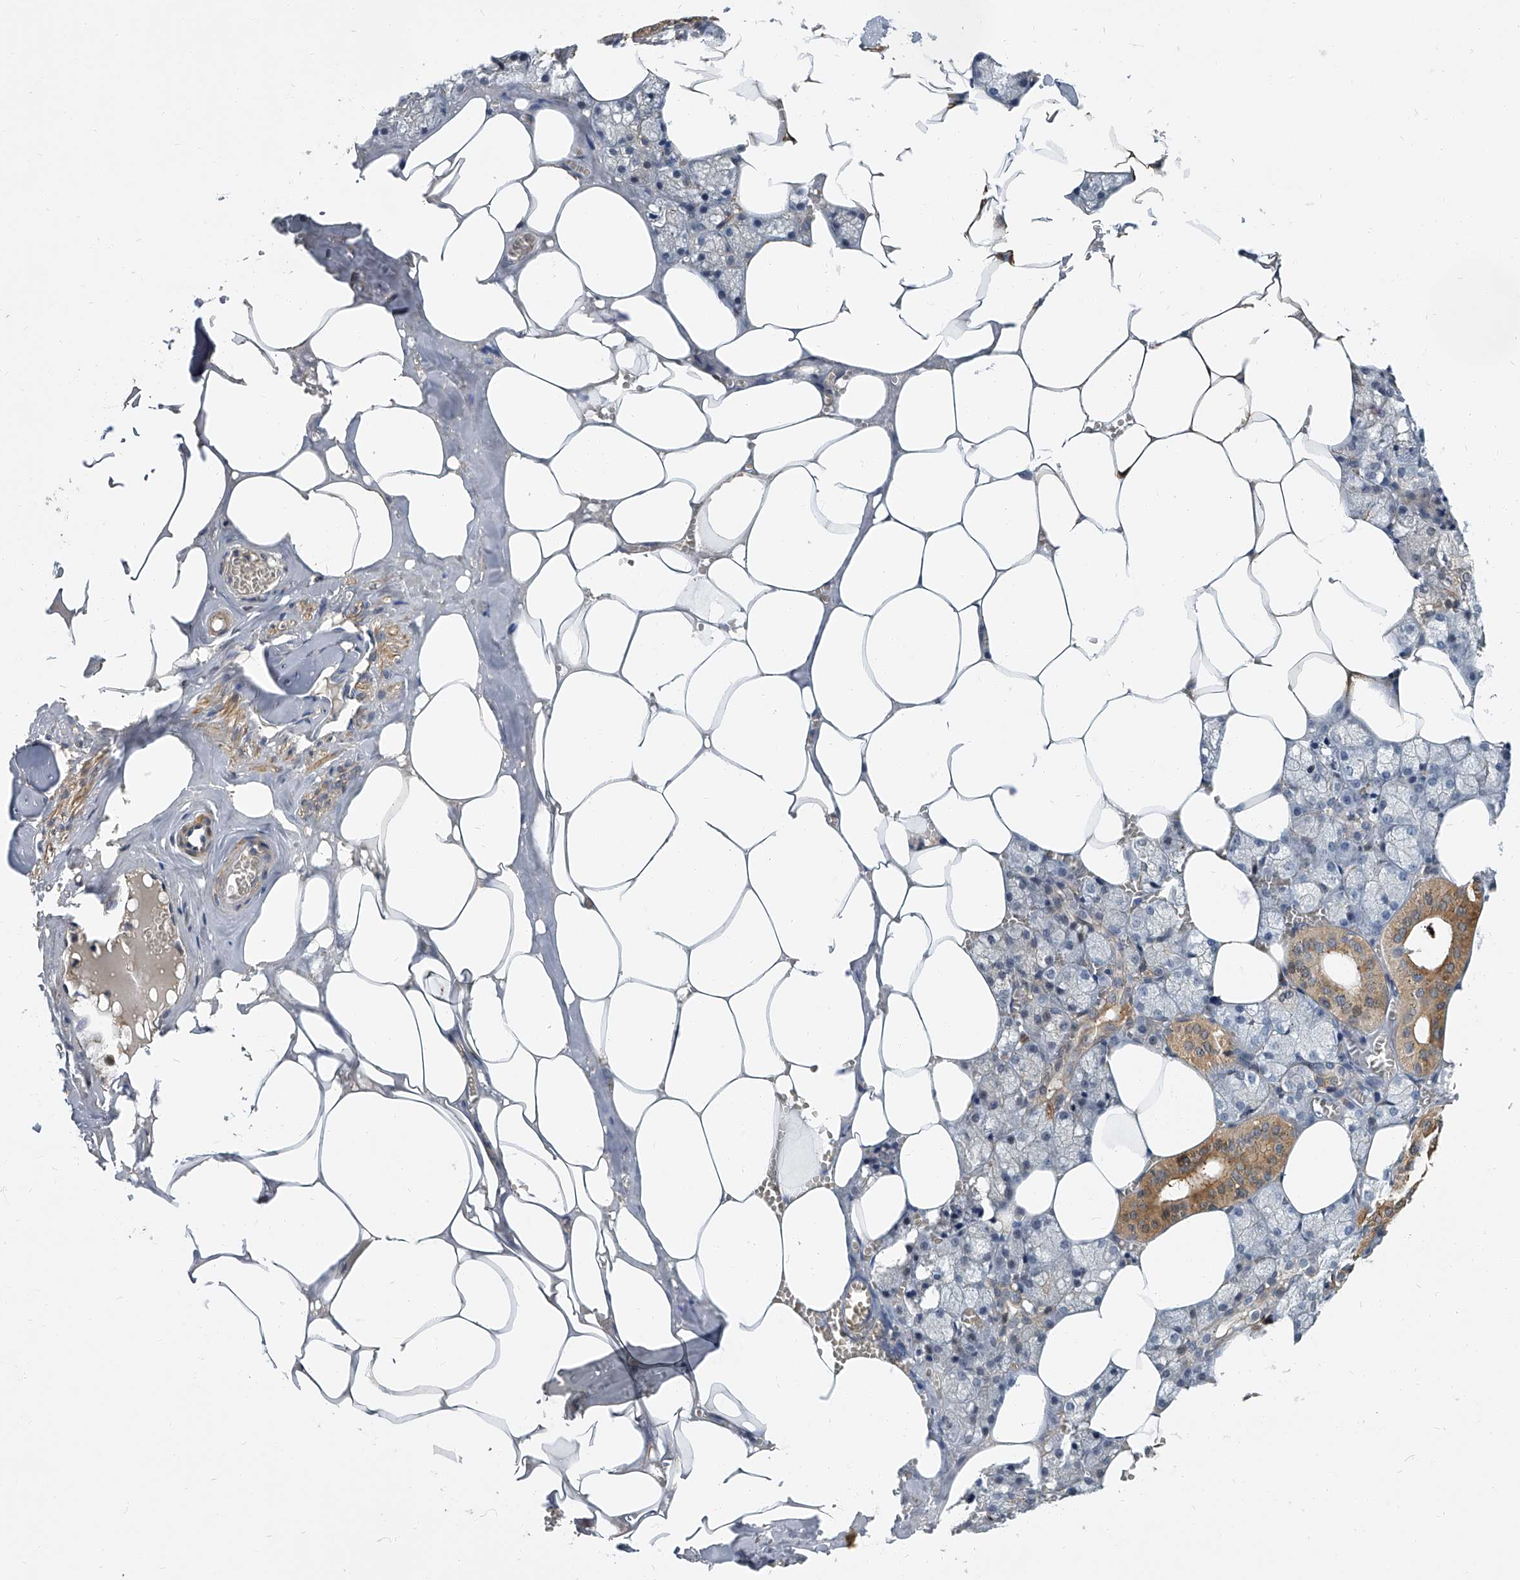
{"staining": {"intensity": "moderate", "quantity": "<25%", "location": "cytoplasmic/membranous"}, "tissue": "salivary gland", "cell_type": "Glandular cells", "image_type": "normal", "snomed": [{"axis": "morphology", "description": "Normal tissue, NOS"}, {"axis": "topography", "description": "Salivary gland"}], "caption": "Glandular cells reveal low levels of moderate cytoplasmic/membranous expression in approximately <25% of cells in unremarkable salivary gland.", "gene": "CD200", "patient": {"sex": "male", "age": 62}}